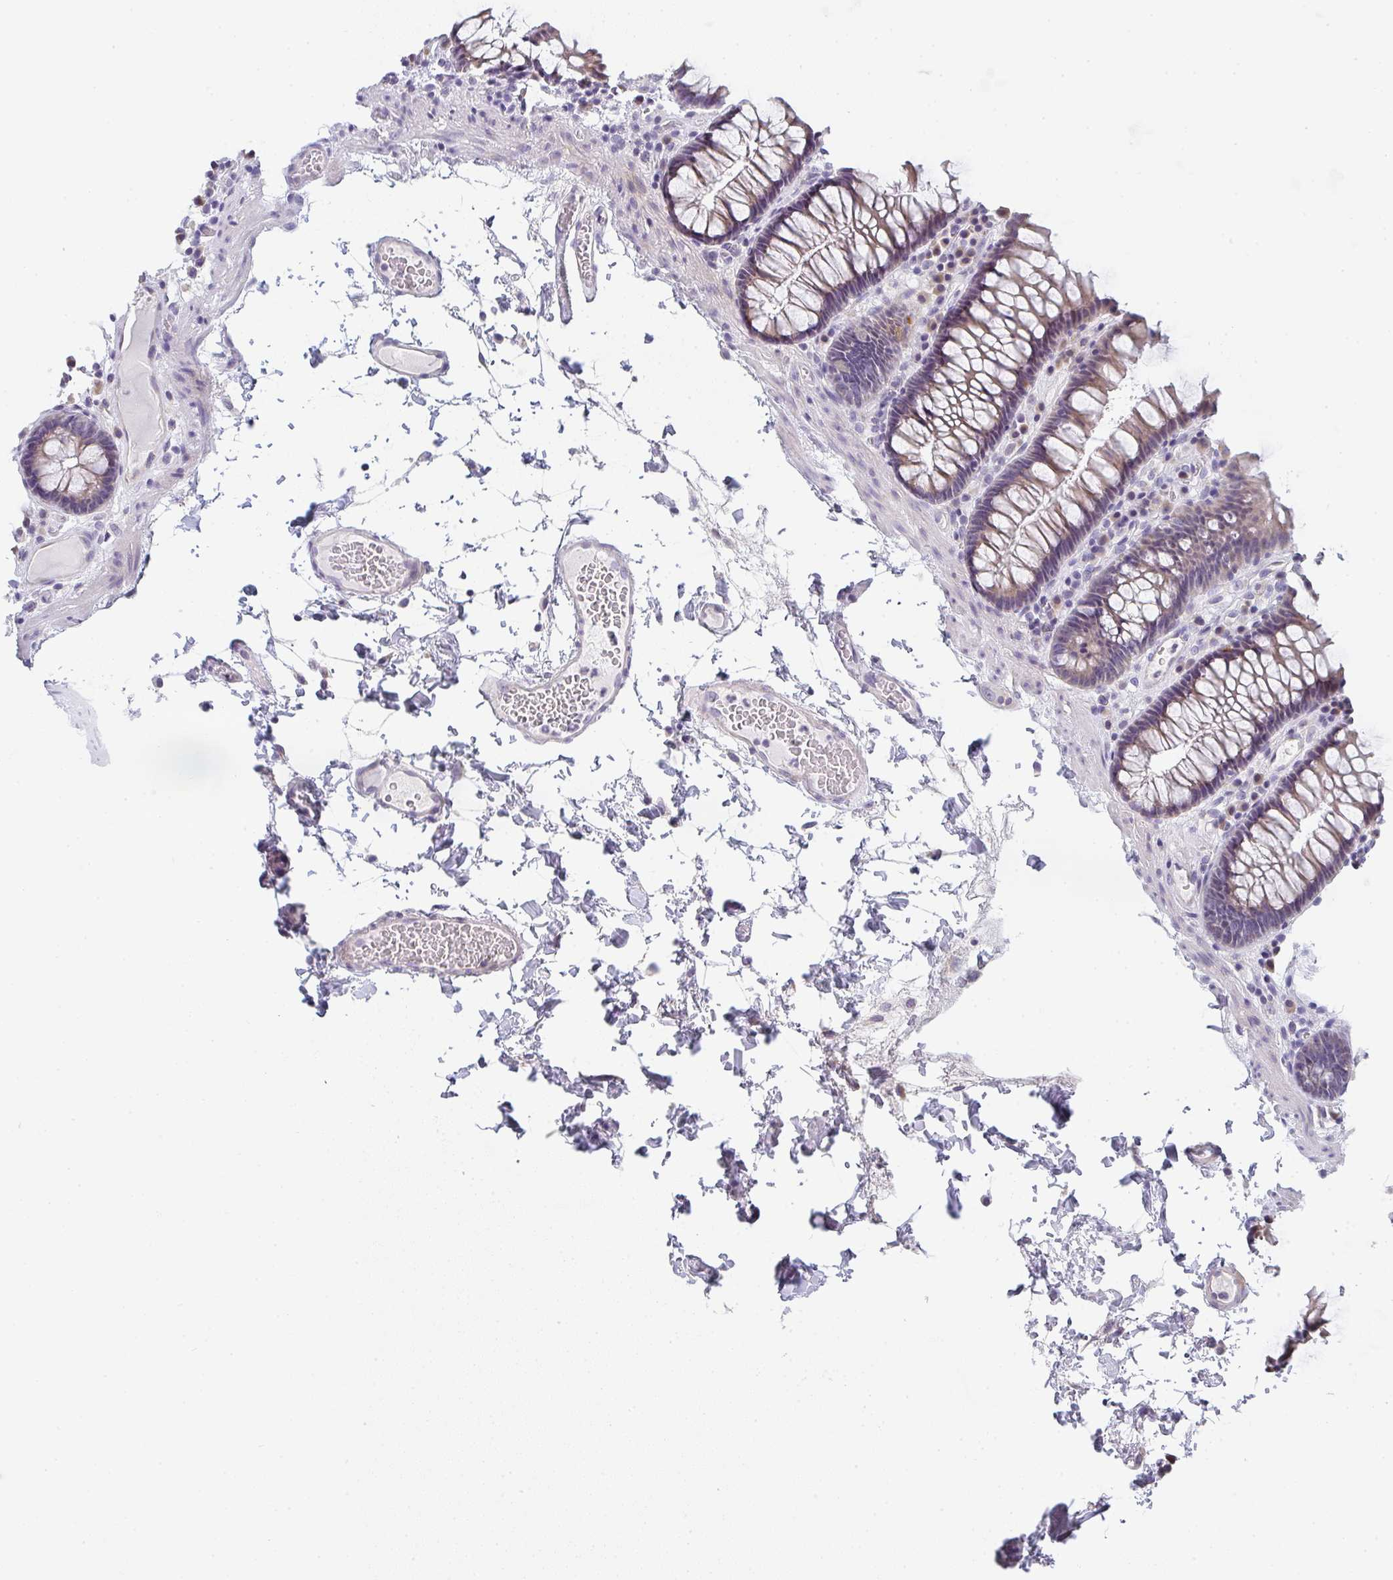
{"staining": {"intensity": "negative", "quantity": "none", "location": "none"}, "tissue": "colon", "cell_type": "Endothelial cells", "image_type": "normal", "snomed": [{"axis": "morphology", "description": "Normal tissue, NOS"}, {"axis": "topography", "description": "Colon"}, {"axis": "topography", "description": "Peripheral nerve tissue"}], "caption": "The micrograph shows no significant positivity in endothelial cells of colon. (IHC, brightfield microscopy, high magnification).", "gene": "CACNA1S", "patient": {"sex": "male", "age": 84}}